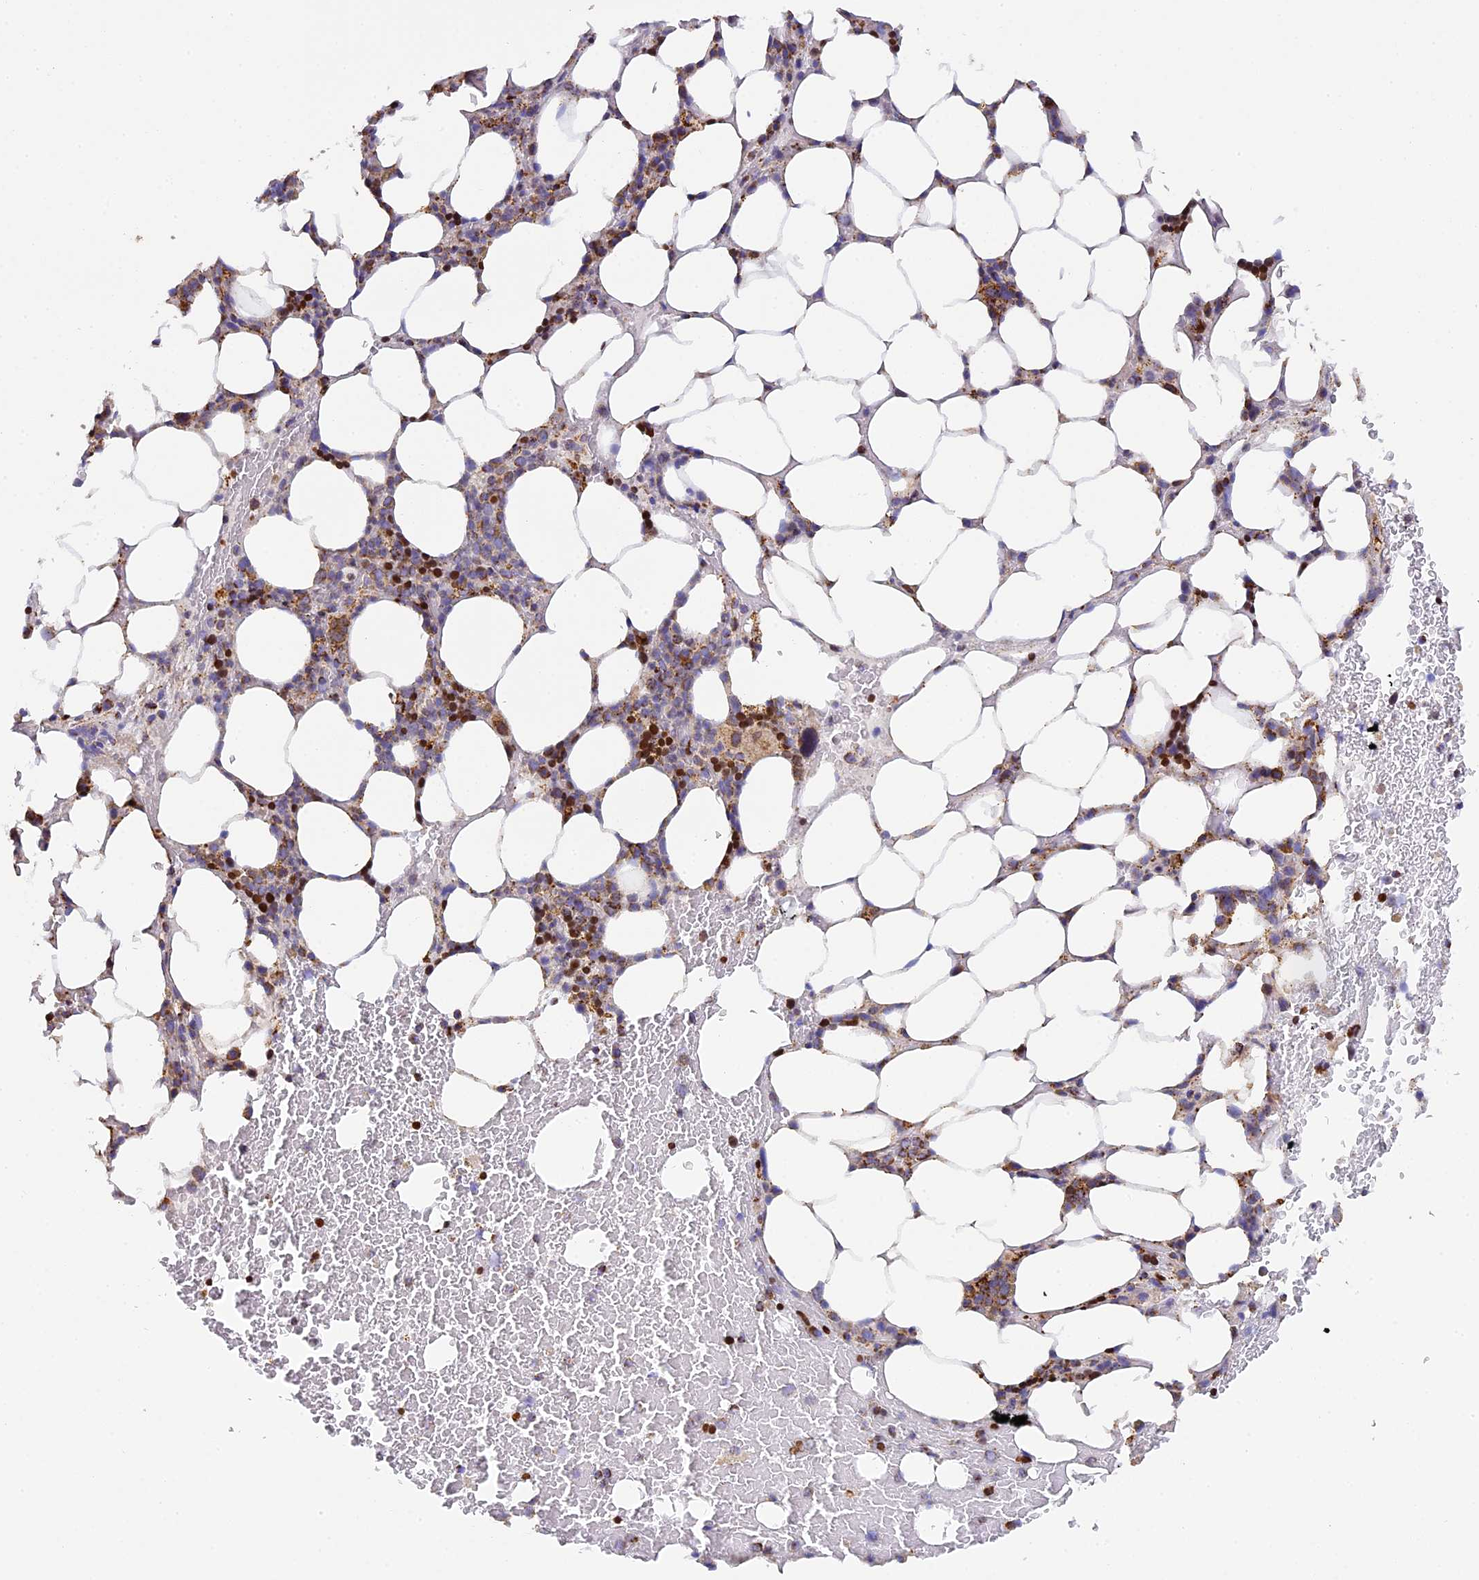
{"staining": {"intensity": "strong", "quantity": "<25%", "location": "cytoplasmic/membranous,nuclear"}, "tissue": "bone marrow", "cell_type": "Hematopoietic cells", "image_type": "normal", "snomed": [{"axis": "morphology", "description": "Normal tissue, NOS"}, {"axis": "topography", "description": "Bone marrow"}], "caption": "The micrograph exhibits staining of benign bone marrow, revealing strong cytoplasmic/membranous,nuclear protein expression (brown color) within hematopoietic cells.", "gene": "STK17A", "patient": {"sex": "male", "age": 78}}